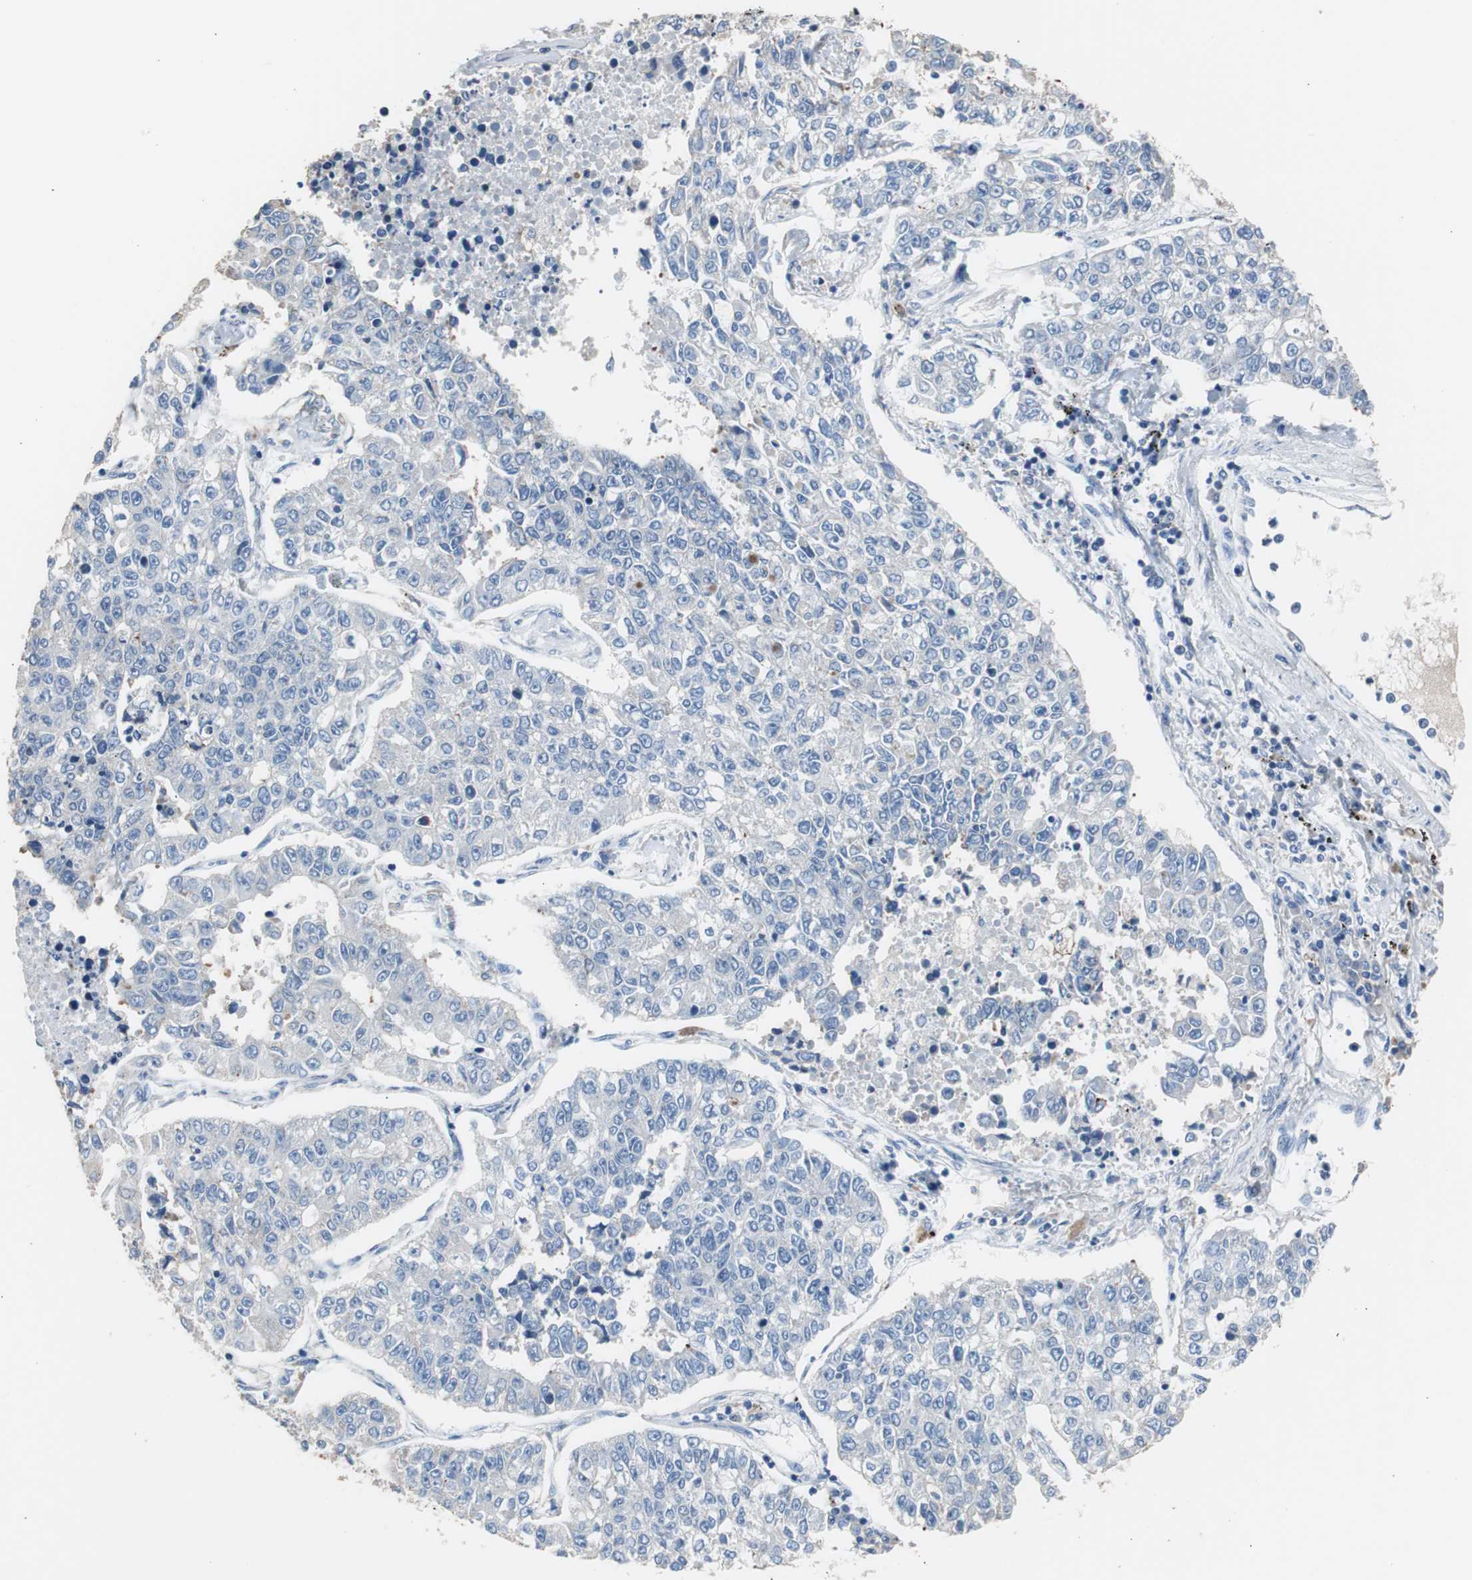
{"staining": {"intensity": "negative", "quantity": "none", "location": "none"}, "tissue": "lung cancer", "cell_type": "Tumor cells", "image_type": "cancer", "snomed": [{"axis": "morphology", "description": "Adenocarcinoma, NOS"}, {"axis": "topography", "description": "Lung"}], "caption": "Photomicrograph shows no protein positivity in tumor cells of lung cancer (adenocarcinoma) tissue.", "gene": "FCGR2B", "patient": {"sex": "male", "age": 49}}